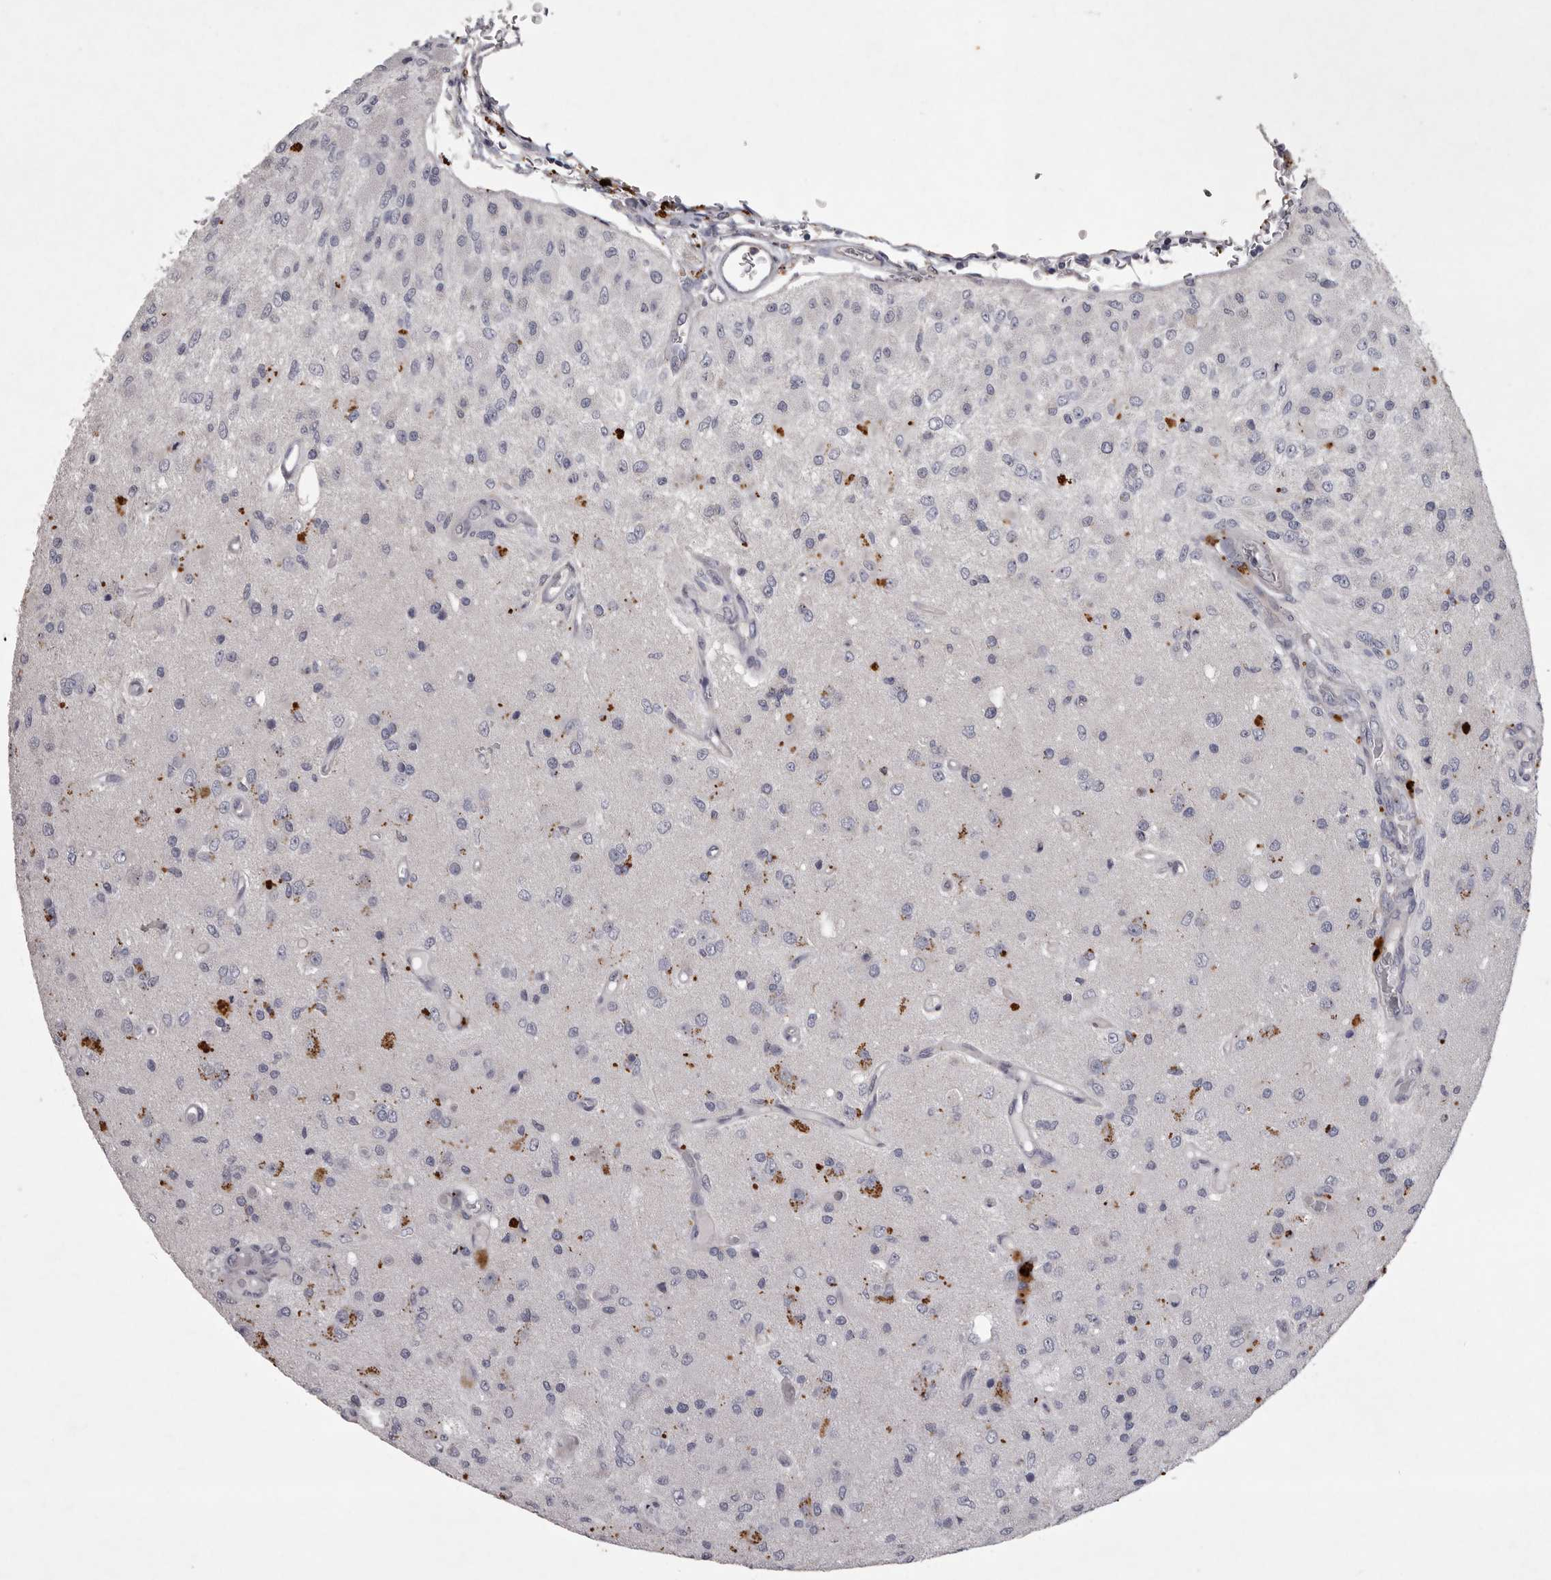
{"staining": {"intensity": "negative", "quantity": "none", "location": "none"}, "tissue": "glioma", "cell_type": "Tumor cells", "image_type": "cancer", "snomed": [{"axis": "morphology", "description": "Normal tissue, NOS"}, {"axis": "morphology", "description": "Glioma, malignant, High grade"}, {"axis": "topography", "description": "Cerebral cortex"}], "caption": "Immunohistochemistry (IHC) histopathology image of human malignant glioma (high-grade) stained for a protein (brown), which shows no expression in tumor cells.", "gene": "NKAIN4", "patient": {"sex": "male", "age": 77}}